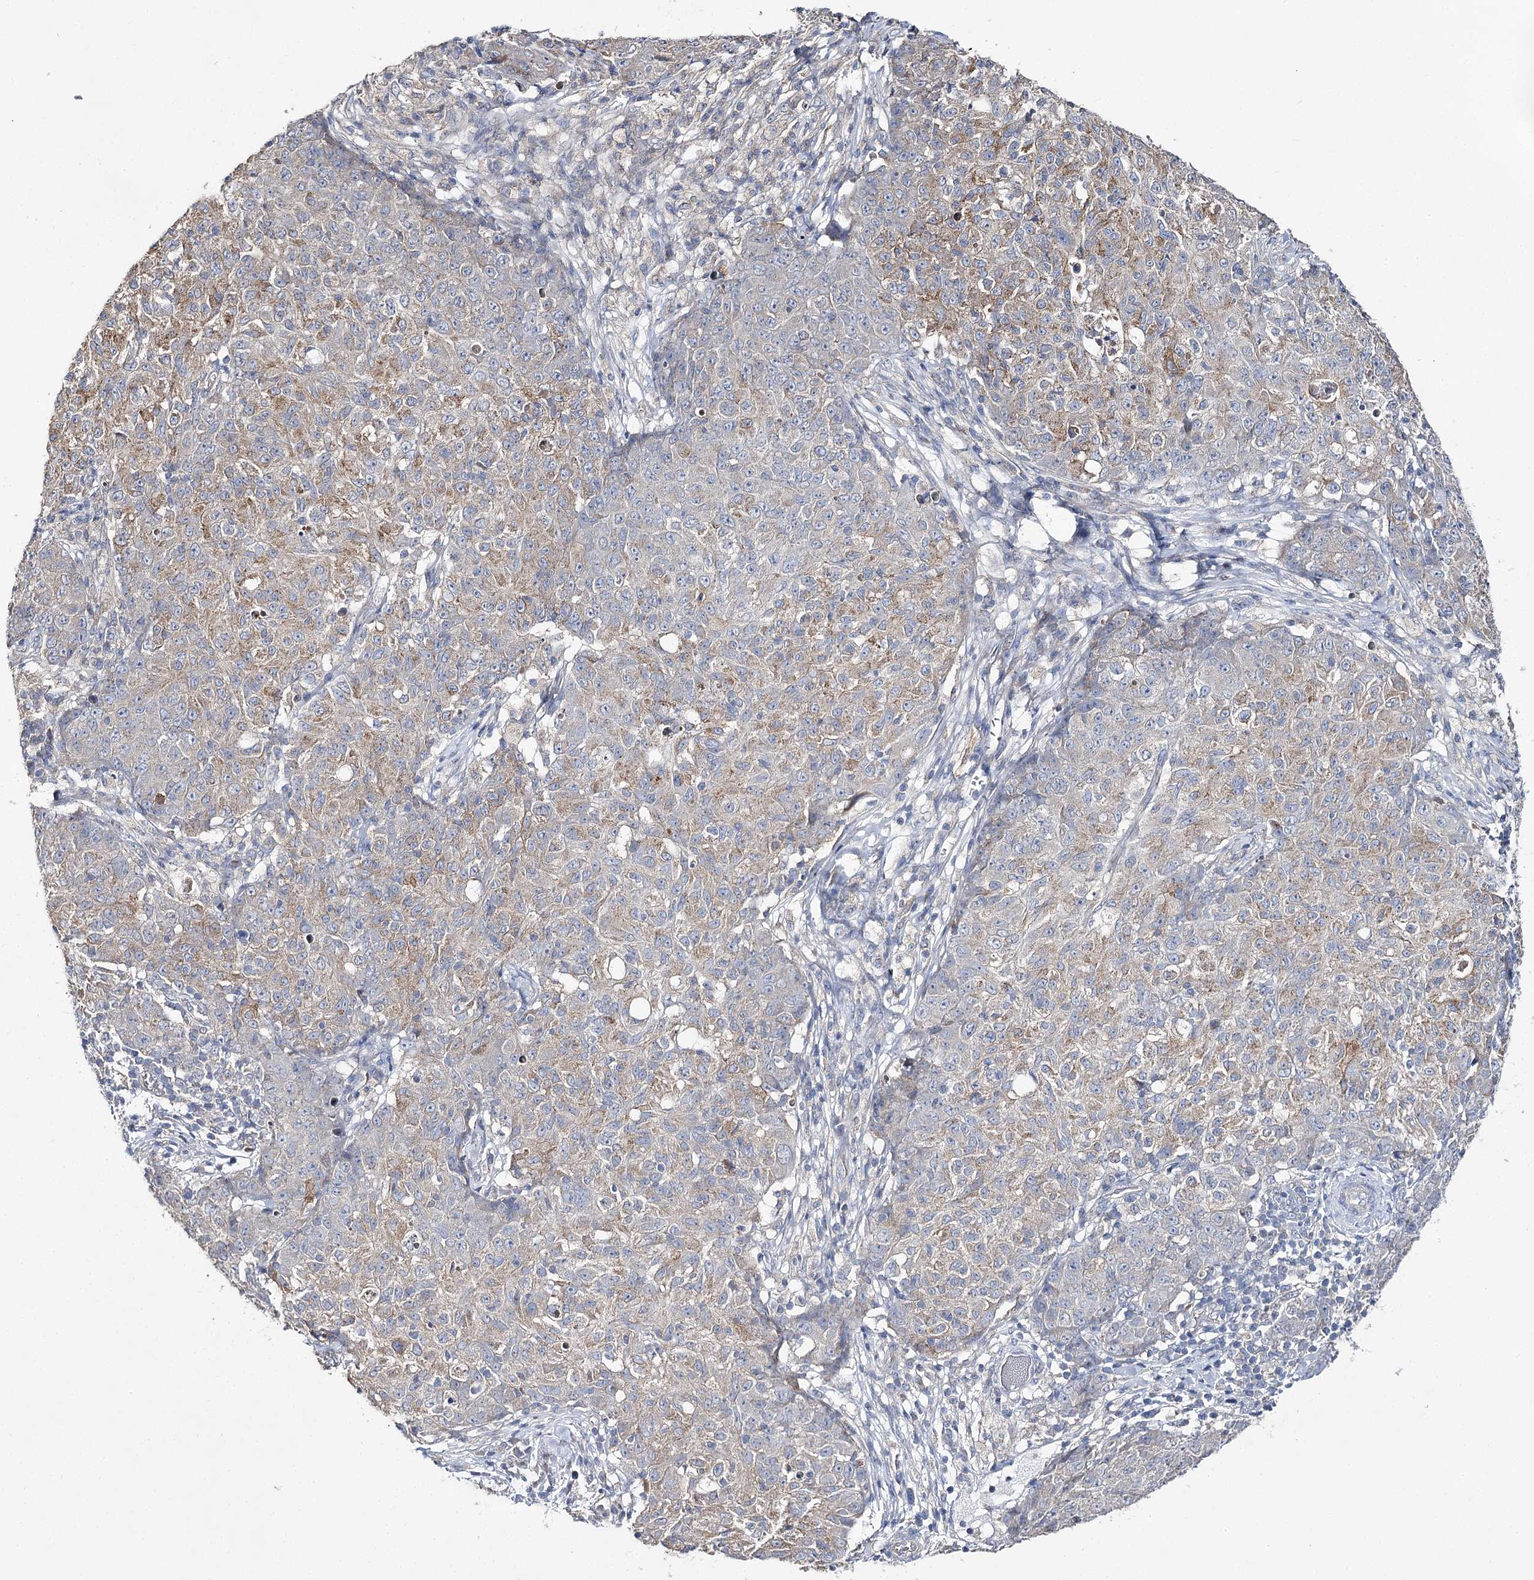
{"staining": {"intensity": "weak", "quantity": "25%-75%", "location": "cytoplasmic/membranous"}, "tissue": "ovarian cancer", "cell_type": "Tumor cells", "image_type": "cancer", "snomed": [{"axis": "morphology", "description": "Carcinoma, endometroid"}, {"axis": "topography", "description": "Ovary"}], "caption": "IHC histopathology image of neoplastic tissue: human ovarian endometroid carcinoma stained using immunohistochemistry (IHC) shows low levels of weak protein expression localized specifically in the cytoplasmic/membranous of tumor cells, appearing as a cytoplasmic/membranous brown color.", "gene": "AURKC", "patient": {"sex": "female", "age": 42}}